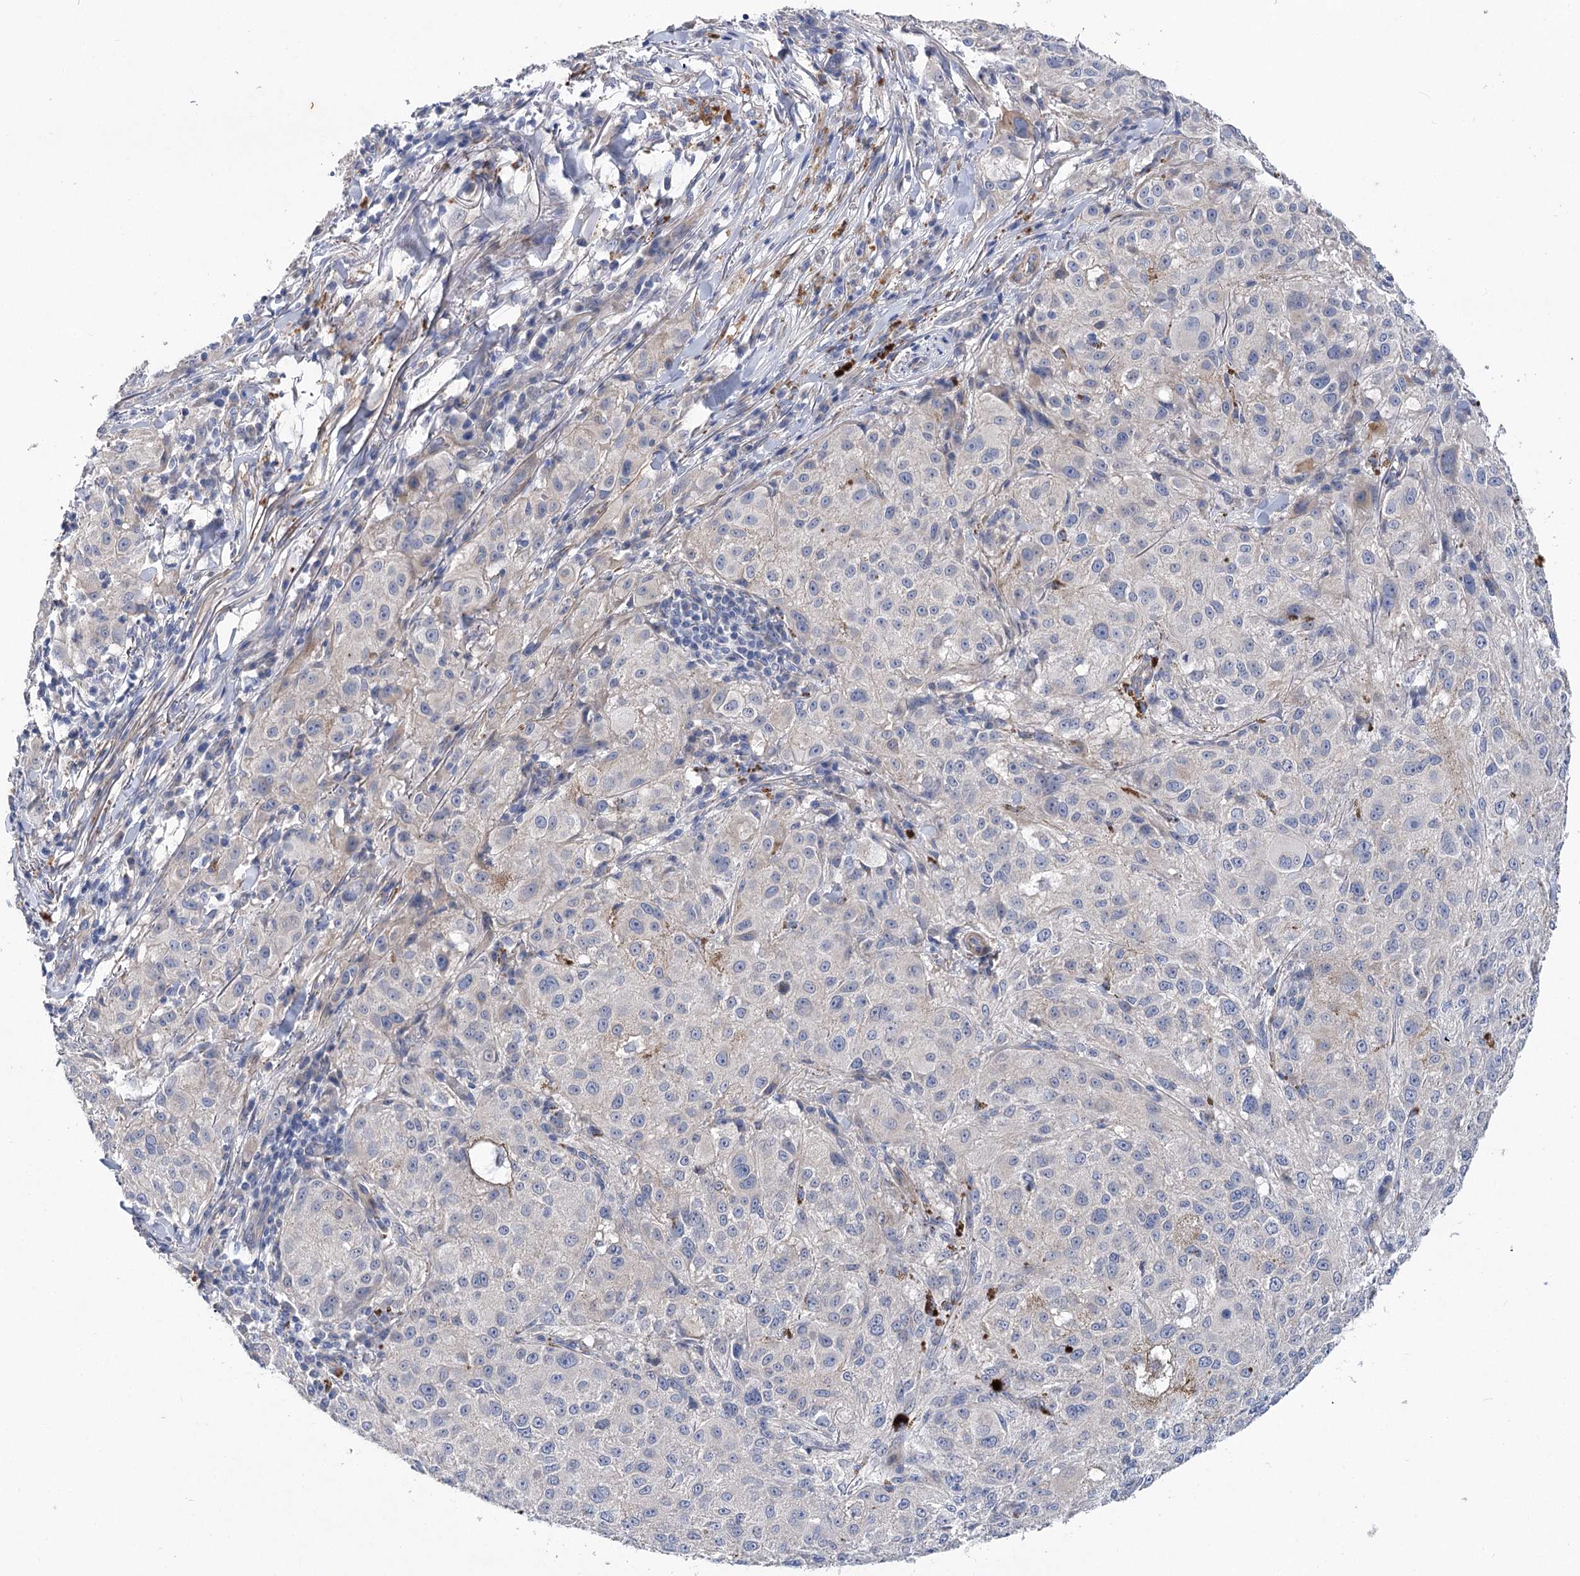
{"staining": {"intensity": "negative", "quantity": "none", "location": "none"}, "tissue": "melanoma", "cell_type": "Tumor cells", "image_type": "cancer", "snomed": [{"axis": "morphology", "description": "Necrosis, NOS"}, {"axis": "morphology", "description": "Malignant melanoma, NOS"}, {"axis": "topography", "description": "Skin"}], "caption": "Tumor cells show no significant protein positivity in malignant melanoma.", "gene": "RDH16", "patient": {"sex": "female", "age": 87}}